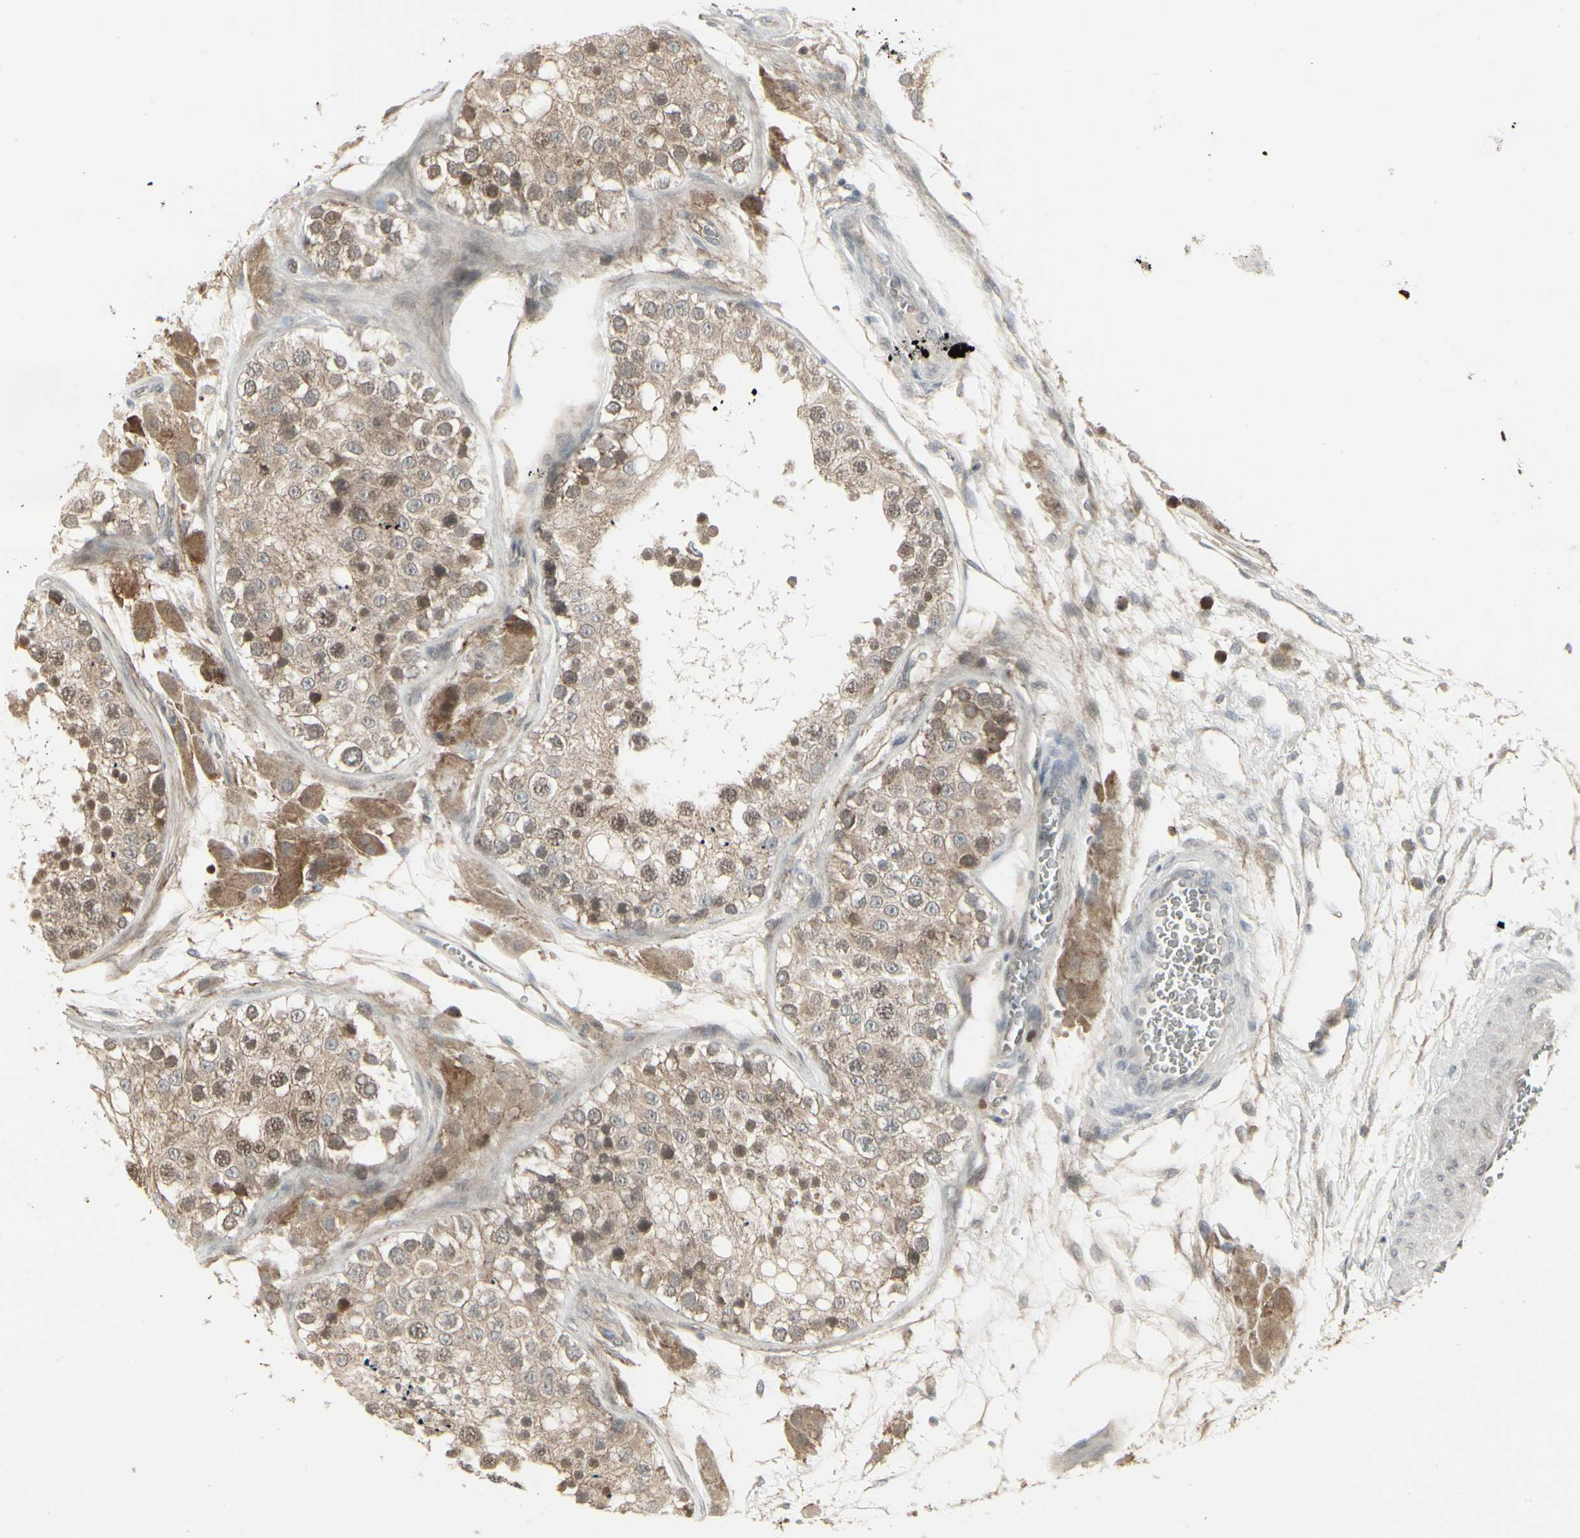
{"staining": {"intensity": "weak", "quantity": ">75%", "location": "cytoplasmic/membranous,nuclear"}, "tissue": "testis", "cell_type": "Cells in seminiferous ducts", "image_type": "normal", "snomed": [{"axis": "morphology", "description": "Normal tissue, NOS"}, {"axis": "topography", "description": "Testis"}], "caption": "Brown immunohistochemical staining in benign testis shows weak cytoplasmic/membranous,nuclear expression in about >75% of cells in seminiferous ducts. (DAB (3,3'-diaminobenzidine) IHC with brightfield microscopy, high magnification).", "gene": "IGFBP6", "patient": {"sex": "male", "age": 26}}